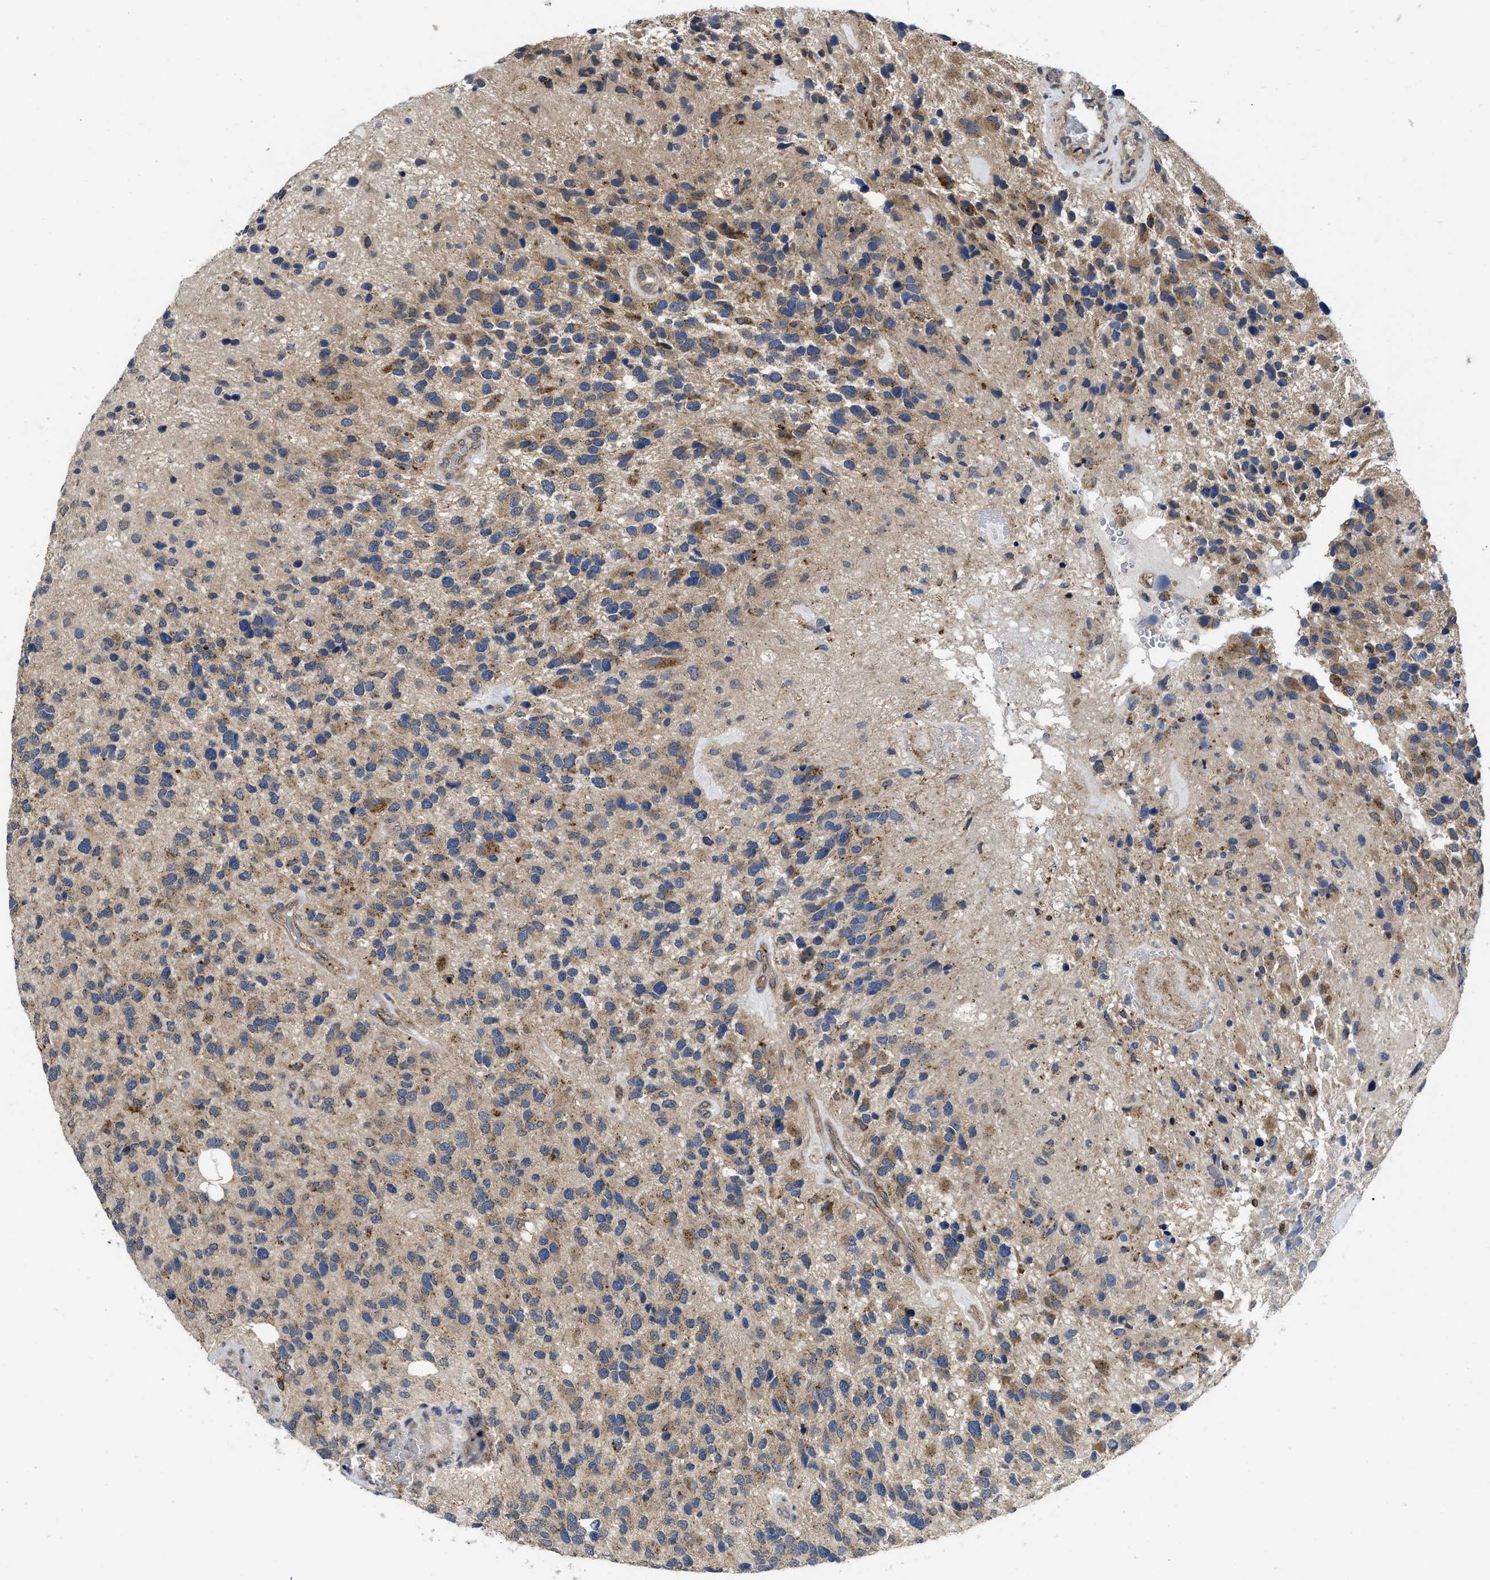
{"staining": {"intensity": "moderate", "quantity": ">75%", "location": "cytoplasmic/membranous"}, "tissue": "glioma", "cell_type": "Tumor cells", "image_type": "cancer", "snomed": [{"axis": "morphology", "description": "Glioma, malignant, High grade"}, {"axis": "topography", "description": "Brain"}], "caption": "Immunohistochemistry (IHC) image of neoplastic tissue: glioma stained using immunohistochemistry shows medium levels of moderate protein expression localized specifically in the cytoplasmic/membranous of tumor cells, appearing as a cytoplasmic/membranous brown color.", "gene": "PKD2", "patient": {"sex": "female", "age": 58}}